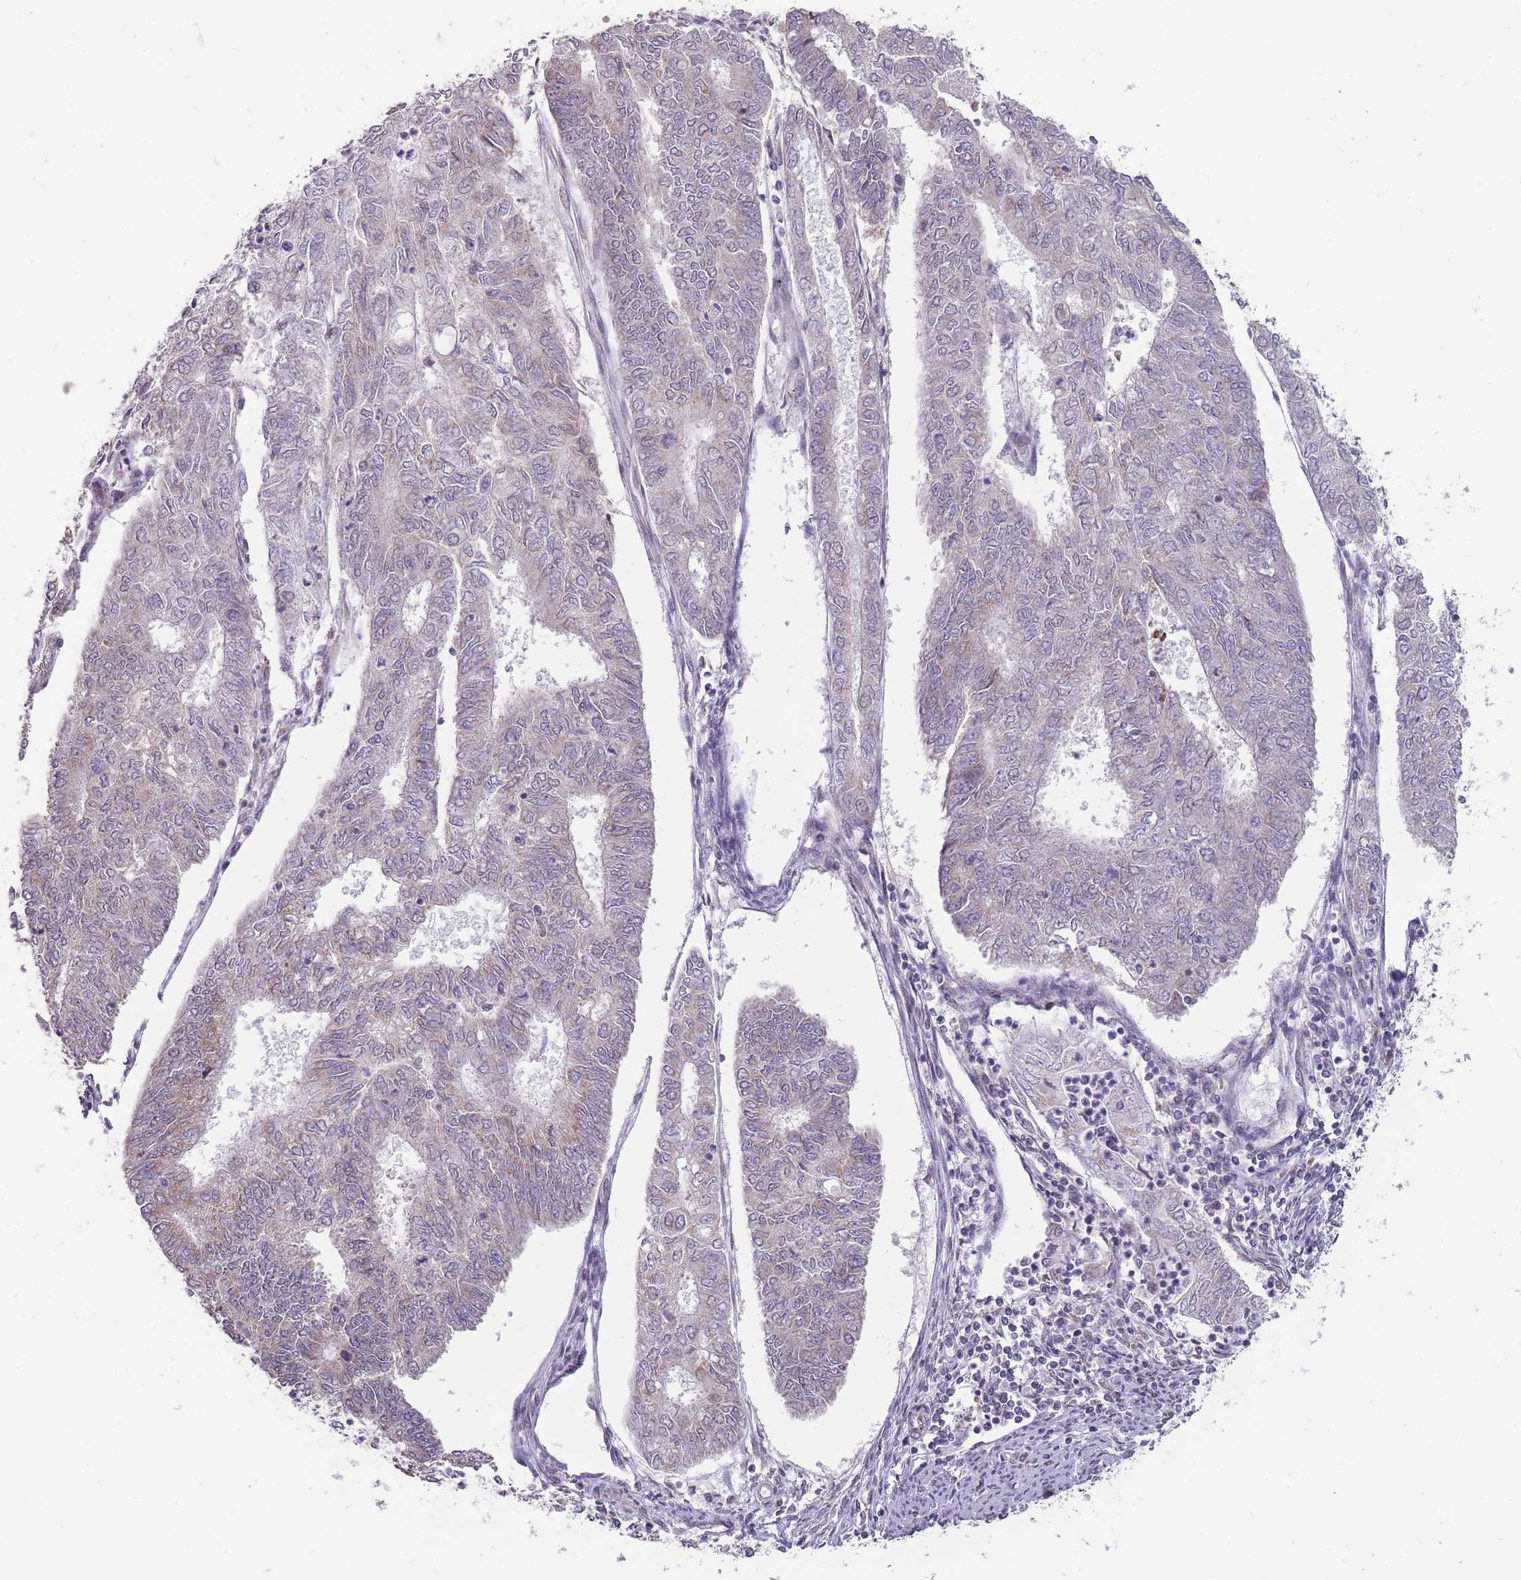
{"staining": {"intensity": "weak", "quantity": "<25%", "location": "cytoplasmic/membranous"}, "tissue": "endometrial cancer", "cell_type": "Tumor cells", "image_type": "cancer", "snomed": [{"axis": "morphology", "description": "Adenocarcinoma, NOS"}, {"axis": "topography", "description": "Endometrium"}], "caption": "Image shows no significant protein positivity in tumor cells of endometrial adenocarcinoma.", "gene": "NELL1", "patient": {"sex": "female", "age": 68}}